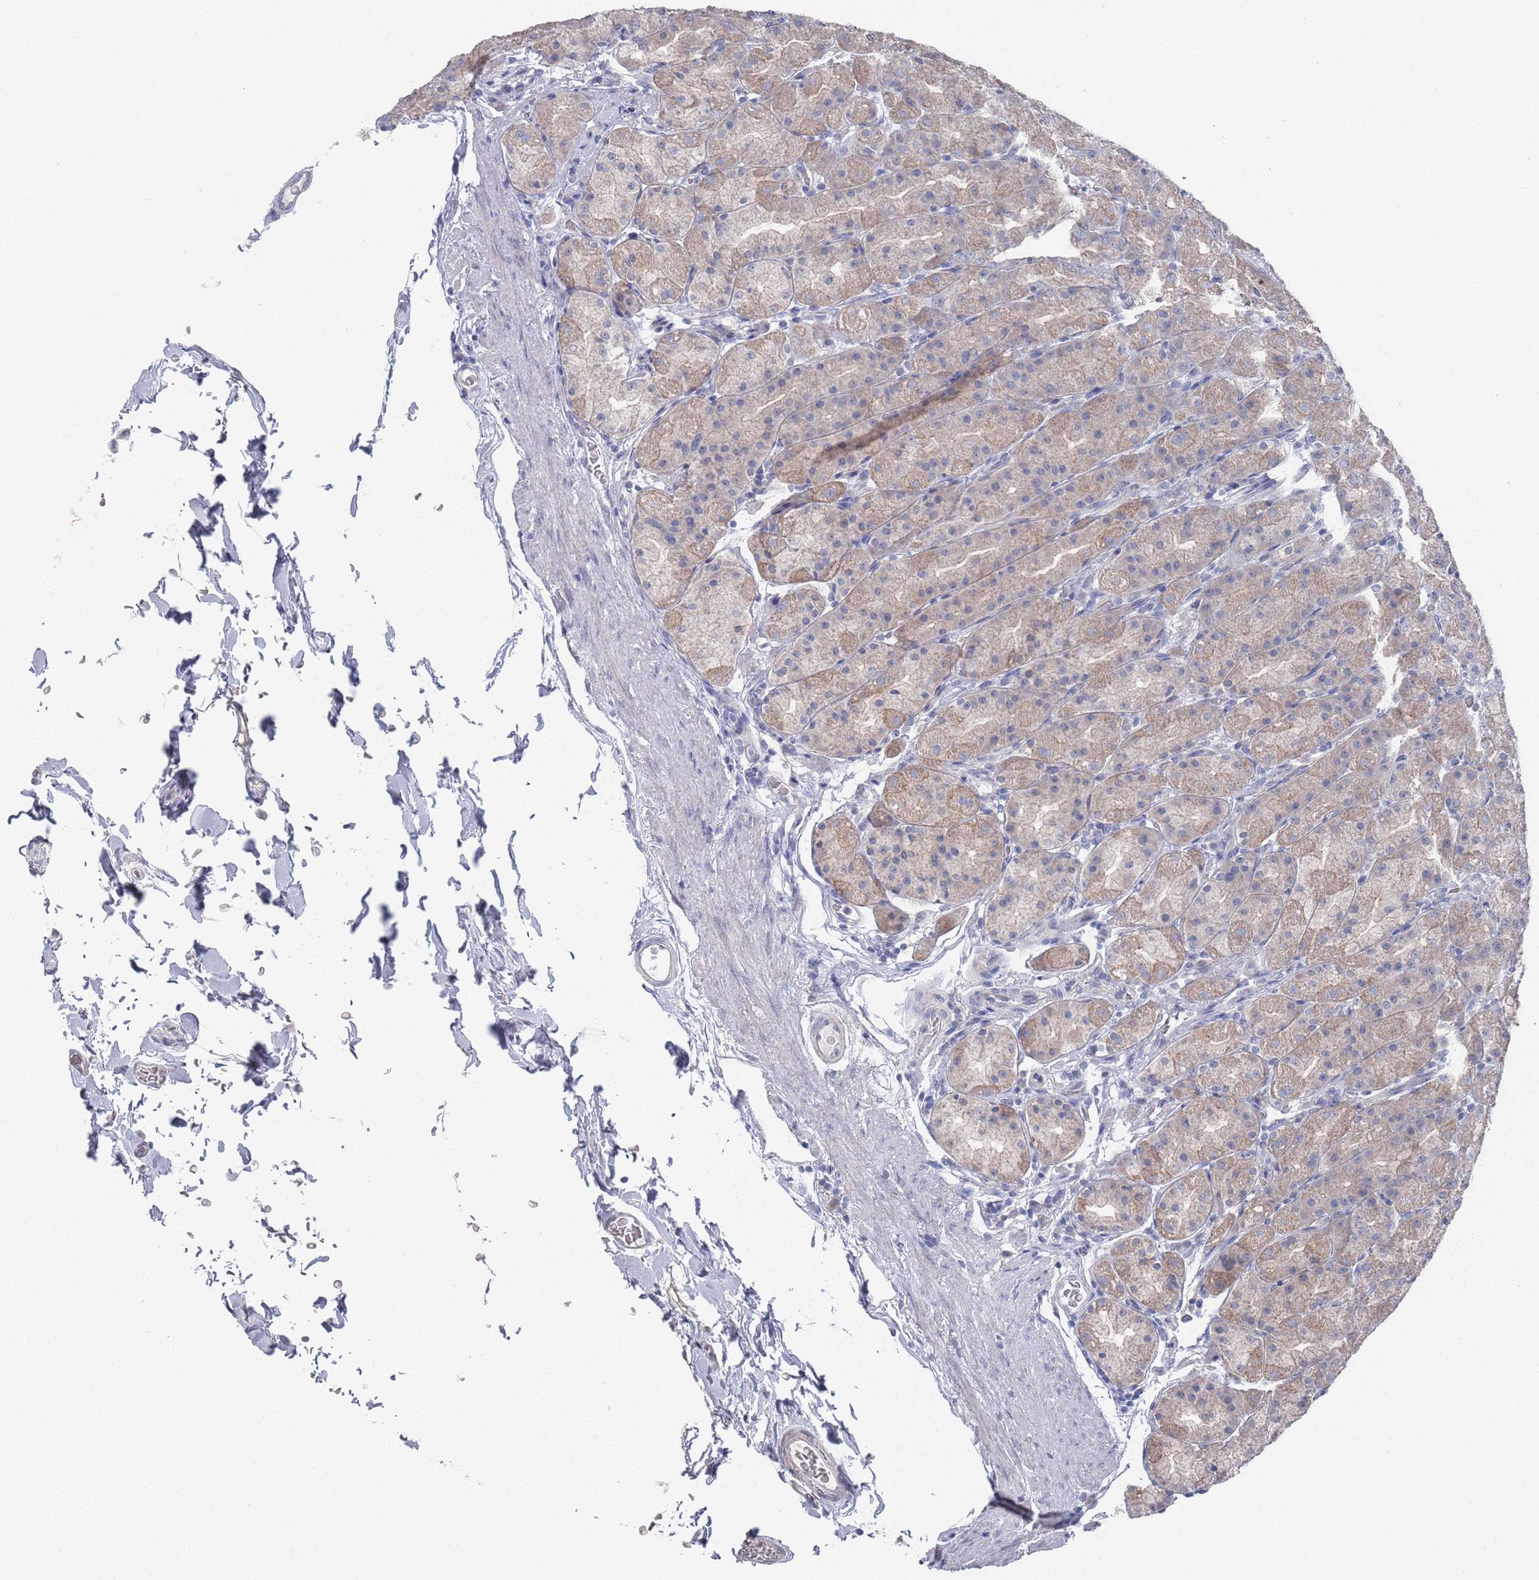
{"staining": {"intensity": "strong", "quantity": "<25%", "location": "cytoplasmic/membranous"}, "tissue": "stomach", "cell_type": "Glandular cells", "image_type": "normal", "snomed": [{"axis": "morphology", "description": "Normal tissue, NOS"}, {"axis": "topography", "description": "Stomach, upper"}, {"axis": "topography", "description": "Stomach"}], "caption": "IHC of unremarkable stomach reveals medium levels of strong cytoplasmic/membranous expression in about <25% of glandular cells. The protein is stained brown, and the nuclei are stained in blue (DAB IHC with brightfield microscopy, high magnification).", "gene": "PROM2", "patient": {"sex": "male", "age": 68}}